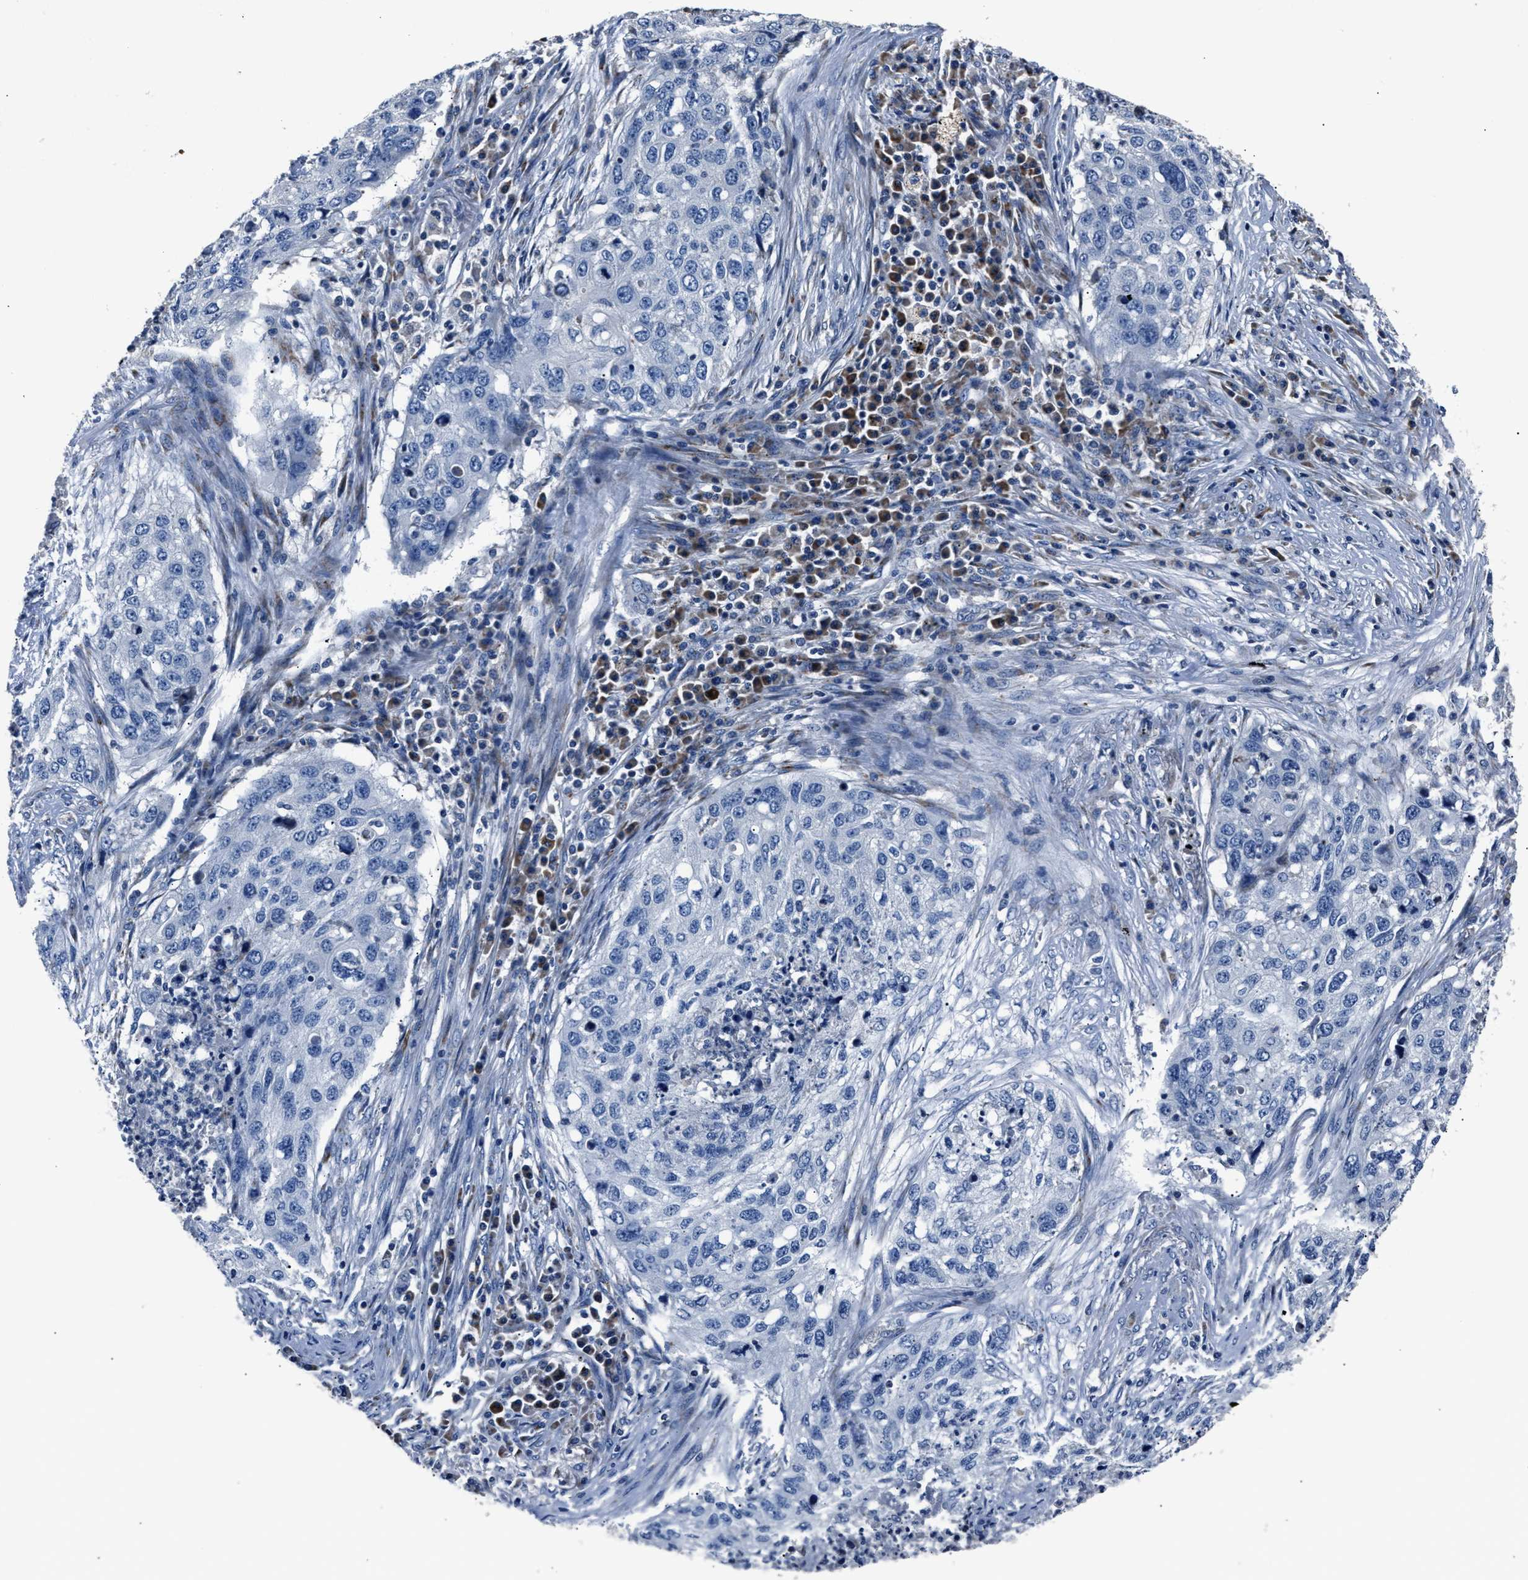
{"staining": {"intensity": "negative", "quantity": "none", "location": "none"}, "tissue": "lung cancer", "cell_type": "Tumor cells", "image_type": "cancer", "snomed": [{"axis": "morphology", "description": "Squamous cell carcinoma, NOS"}, {"axis": "topography", "description": "Lung"}], "caption": "The immunohistochemistry image has no significant expression in tumor cells of squamous cell carcinoma (lung) tissue. Brightfield microscopy of immunohistochemistry (IHC) stained with DAB (brown) and hematoxylin (blue), captured at high magnification.", "gene": "DNAJC24", "patient": {"sex": "female", "age": 63}}